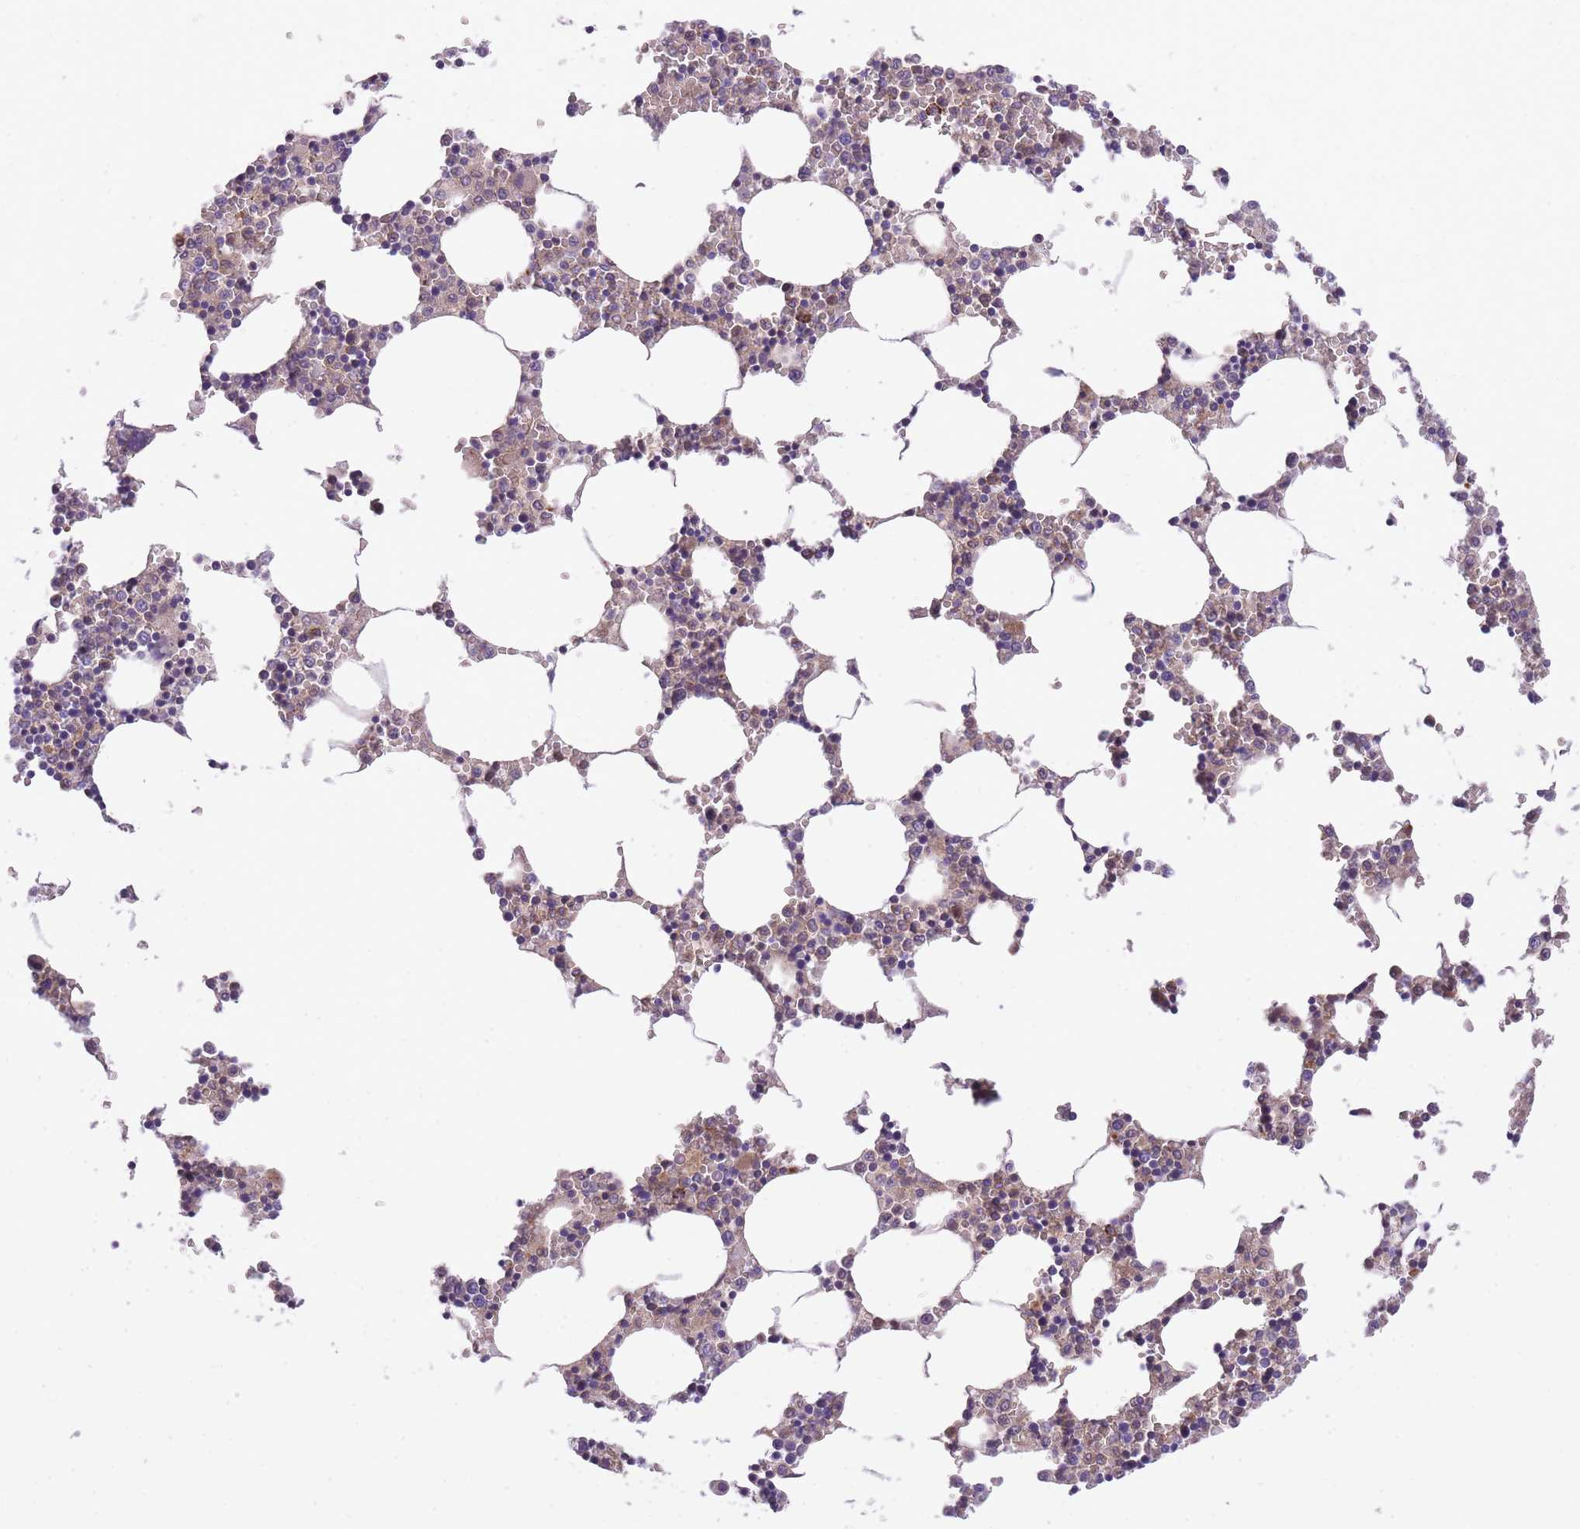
{"staining": {"intensity": "weak", "quantity": "25%-75%", "location": "cytoplasmic/membranous"}, "tissue": "bone marrow", "cell_type": "Hematopoietic cells", "image_type": "normal", "snomed": [{"axis": "morphology", "description": "Normal tissue, NOS"}, {"axis": "topography", "description": "Bone marrow"}], "caption": "Protein staining of benign bone marrow demonstrates weak cytoplasmic/membranous positivity in about 25%-75% of hematopoietic cells. (DAB IHC, brown staining for protein, blue staining for nuclei).", "gene": "GNAT1", "patient": {"sex": "female", "age": 64}}